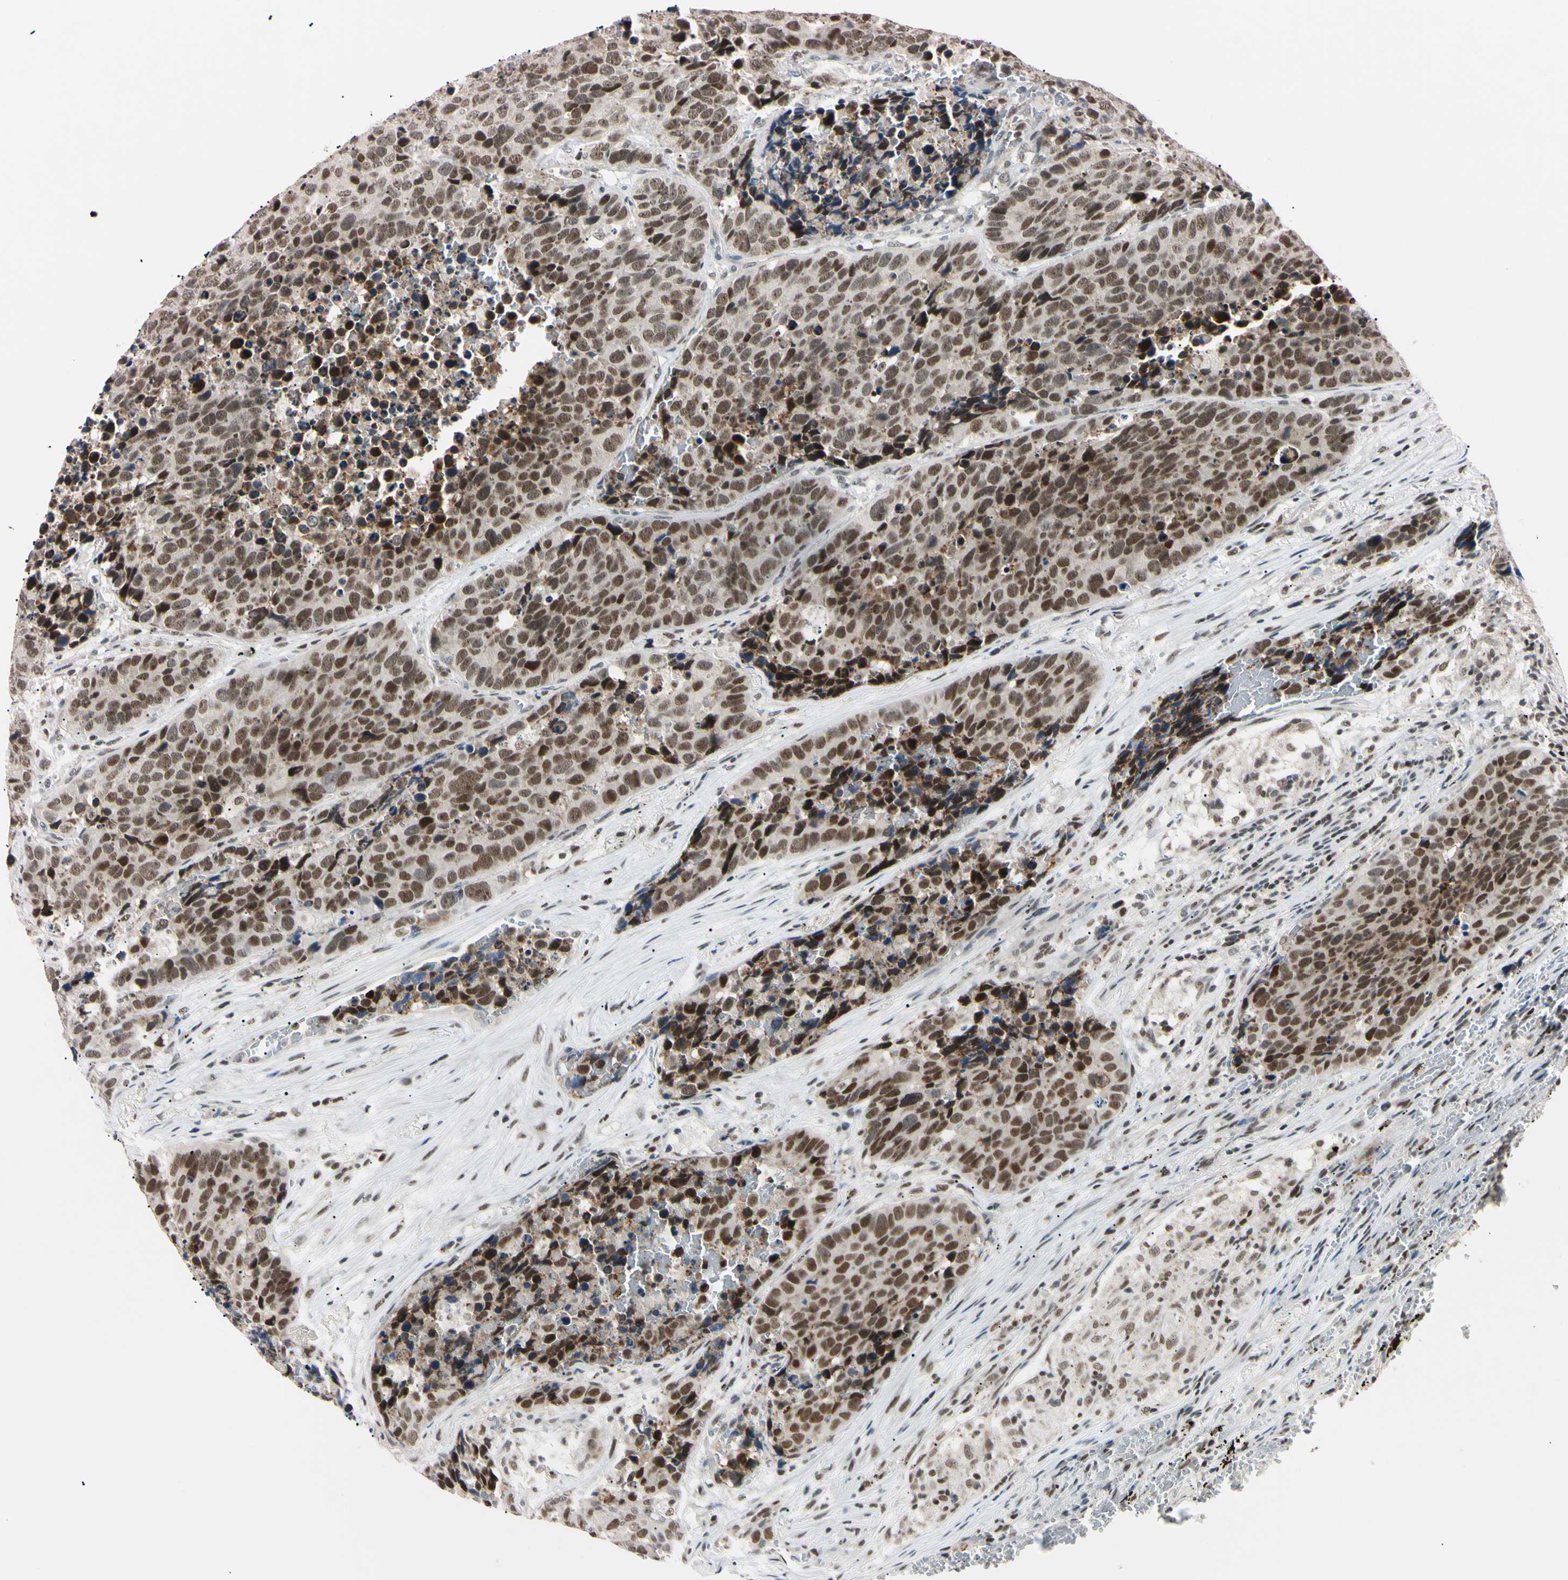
{"staining": {"intensity": "moderate", "quantity": "25%-75%", "location": "nuclear"}, "tissue": "carcinoid", "cell_type": "Tumor cells", "image_type": "cancer", "snomed": [{"axis": "morphology", "description": "Carcinoid, malignant, NOS"}, {"axis": "topography", "description": "Lung"}], "caption": "Carcinoid stained with a protein marker exhibits moderate staining in tumor cells.", "gene": "C1orf174", "patient": {"sex": "male", "age": 60}}